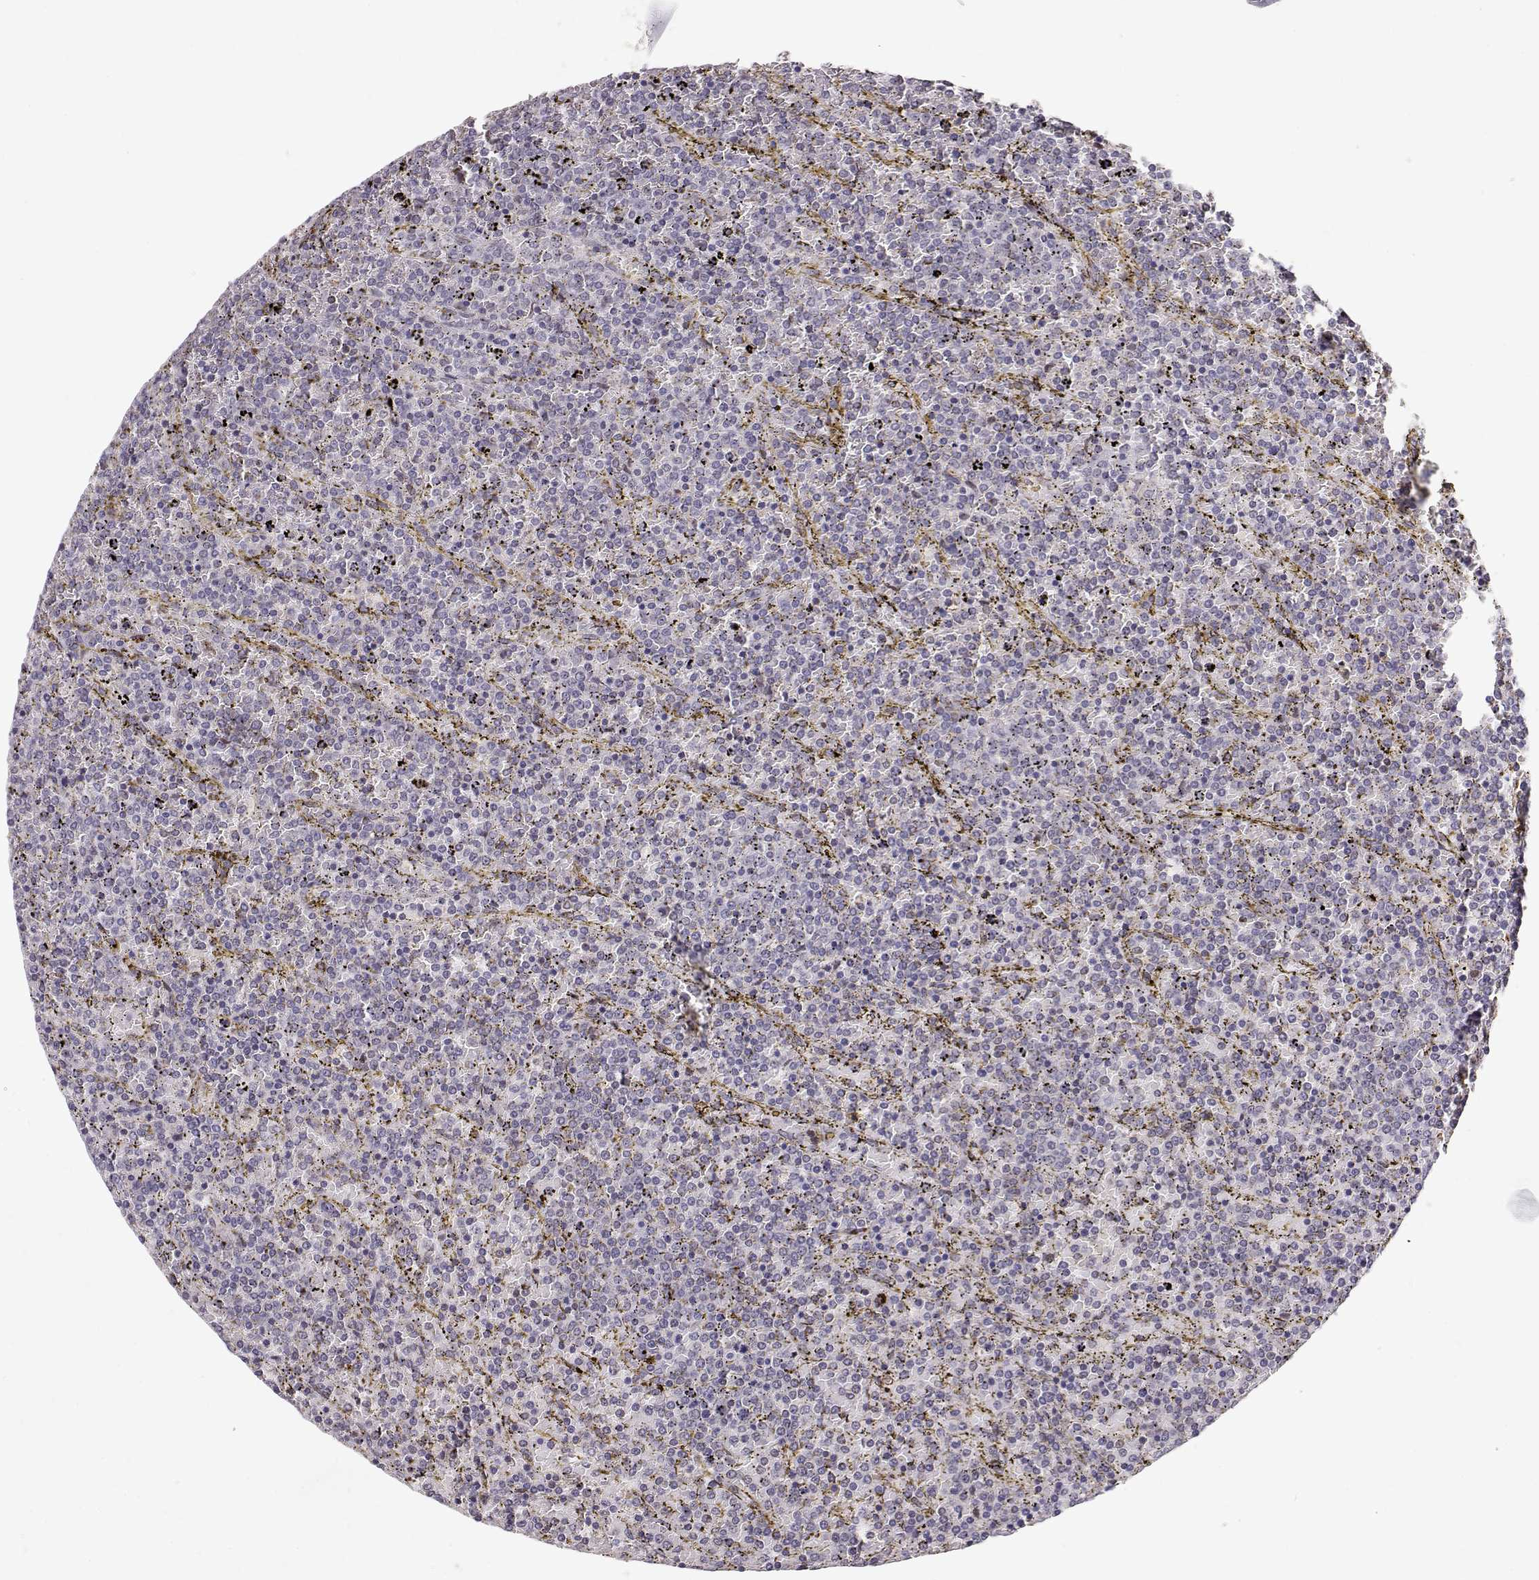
{"staining": {"intensity": "negative", "quantity": "none", "location": "none"}, "tissue": "lymphoma", "cell_type": "Tumor cells", "image_type": "cancer", "snomed": [{"axis": "morphology", "description": "Malignant lymphoma, non-Hodgkin's type, Low grade"}, {"axis": "topography", "description": "Spleen"}], "caption": "This image is of lymphoma stained with IHC to label a protein in brown with the nuclei are counter-stained blue. There is no staining in tumor cells.", "gene": "TEPP", "patient": {"sex": "female", "age": 77}}